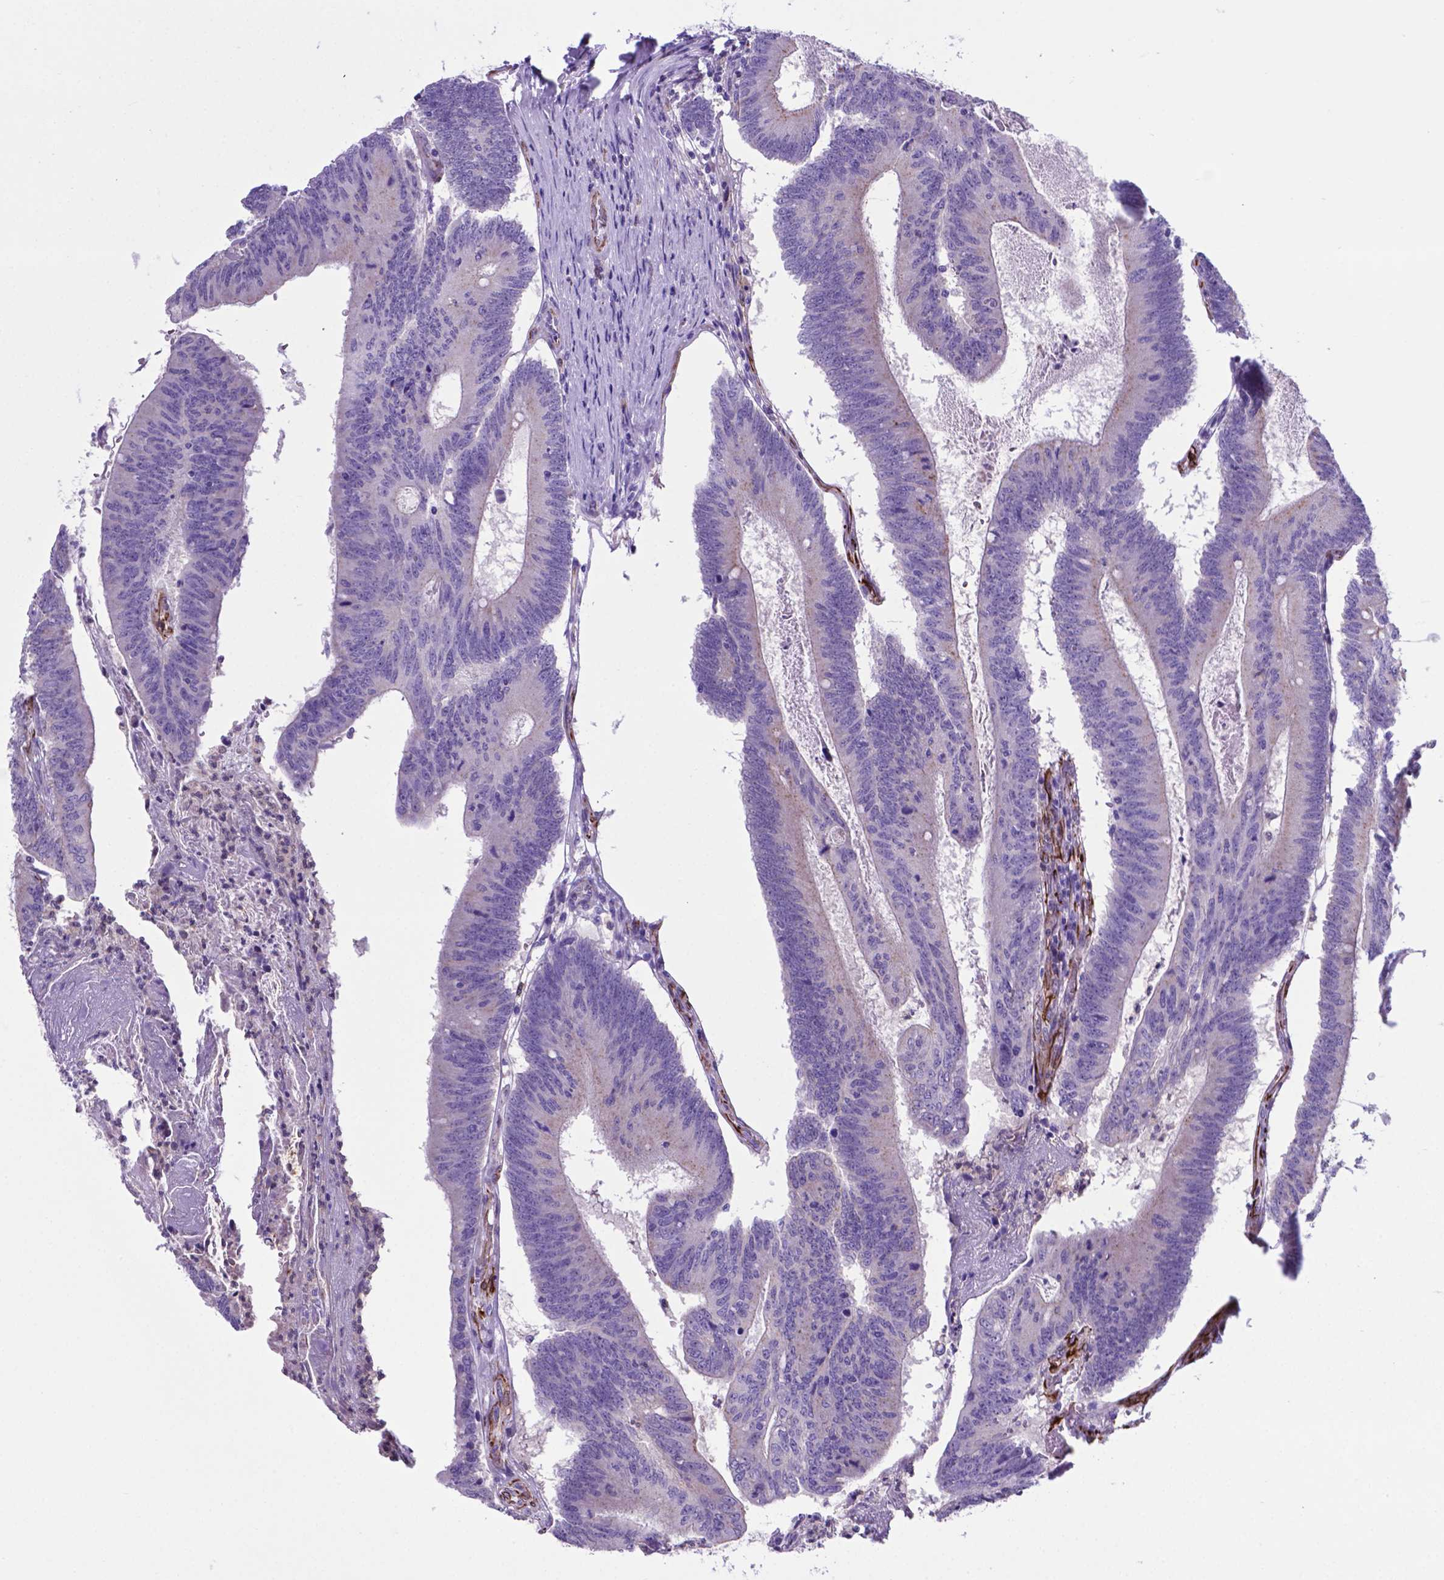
{"staining": {"intensity": "negative", "quantity": "none", "location": "none"}, "tissue": "colorectal cancer", "cell_type": "Tumor cells", "image_type": "cancer", "snomed": [{"axis": "morphology", "description": "Adenocarcinoma, NOS"}, {"axis": "topography", "description": "Colon"}], "caption": "Tumor cells are negative for brown protein staining in colorectal cancer. (DAB immunohistochemistry, high magnification).", "gene": "LZTR1", "patient": {"sex": "female", "age": 70}}